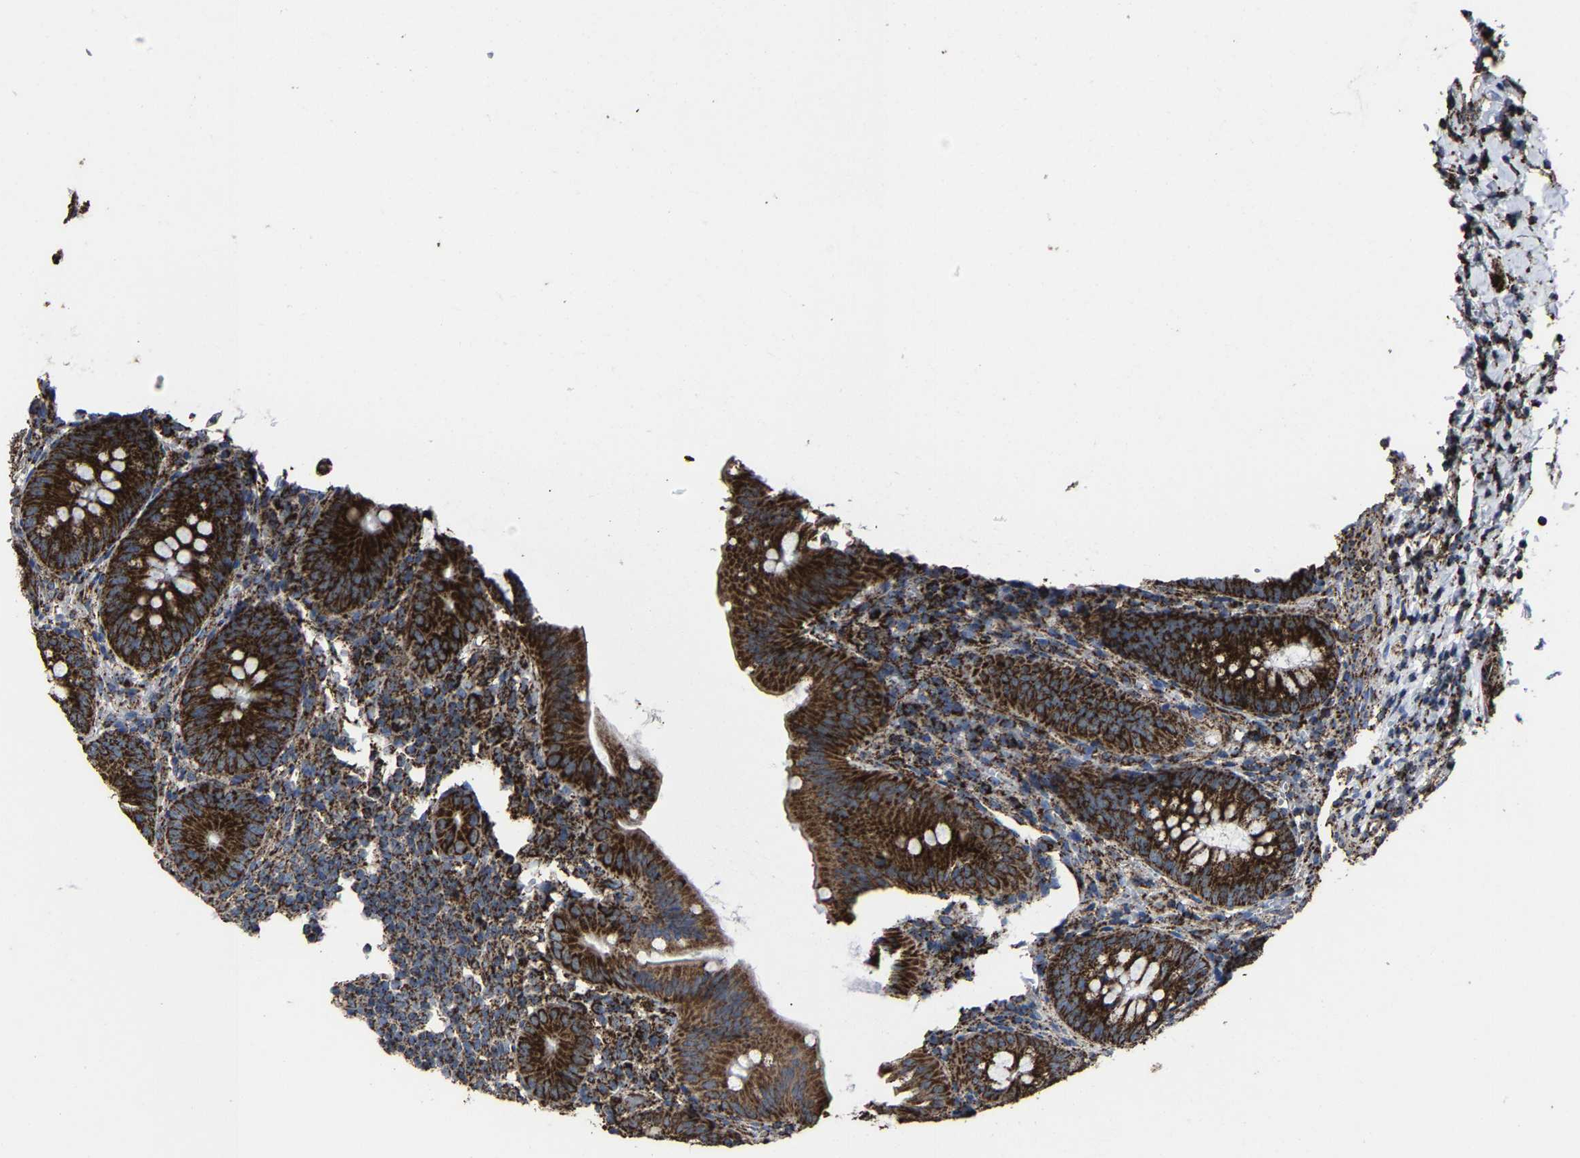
{"staining": {"intensity": "strong", "quantity": ">75%", "location": "cytoplasmic/membranous"}, "tissue": "appendix", "cell_type": "Glandular cells", "image_type": "normal", "snomed": [{"axis": "morphology", "description": "Normal tissue, NOS"}, {"axis": "topography", "description": "Appendix"}], "caption": "Normal appendix was stained to show a protein in brown. There is high levels of strong cytoplasmic/membranous positivity in about >75% of glandular cells. (DAB (3,3'-diaminobenzidine) = brown stain, brightfield microscopy at high magnification).", "gene": "NDUFV3", "patient": {"sex": "male", "age": 1}}